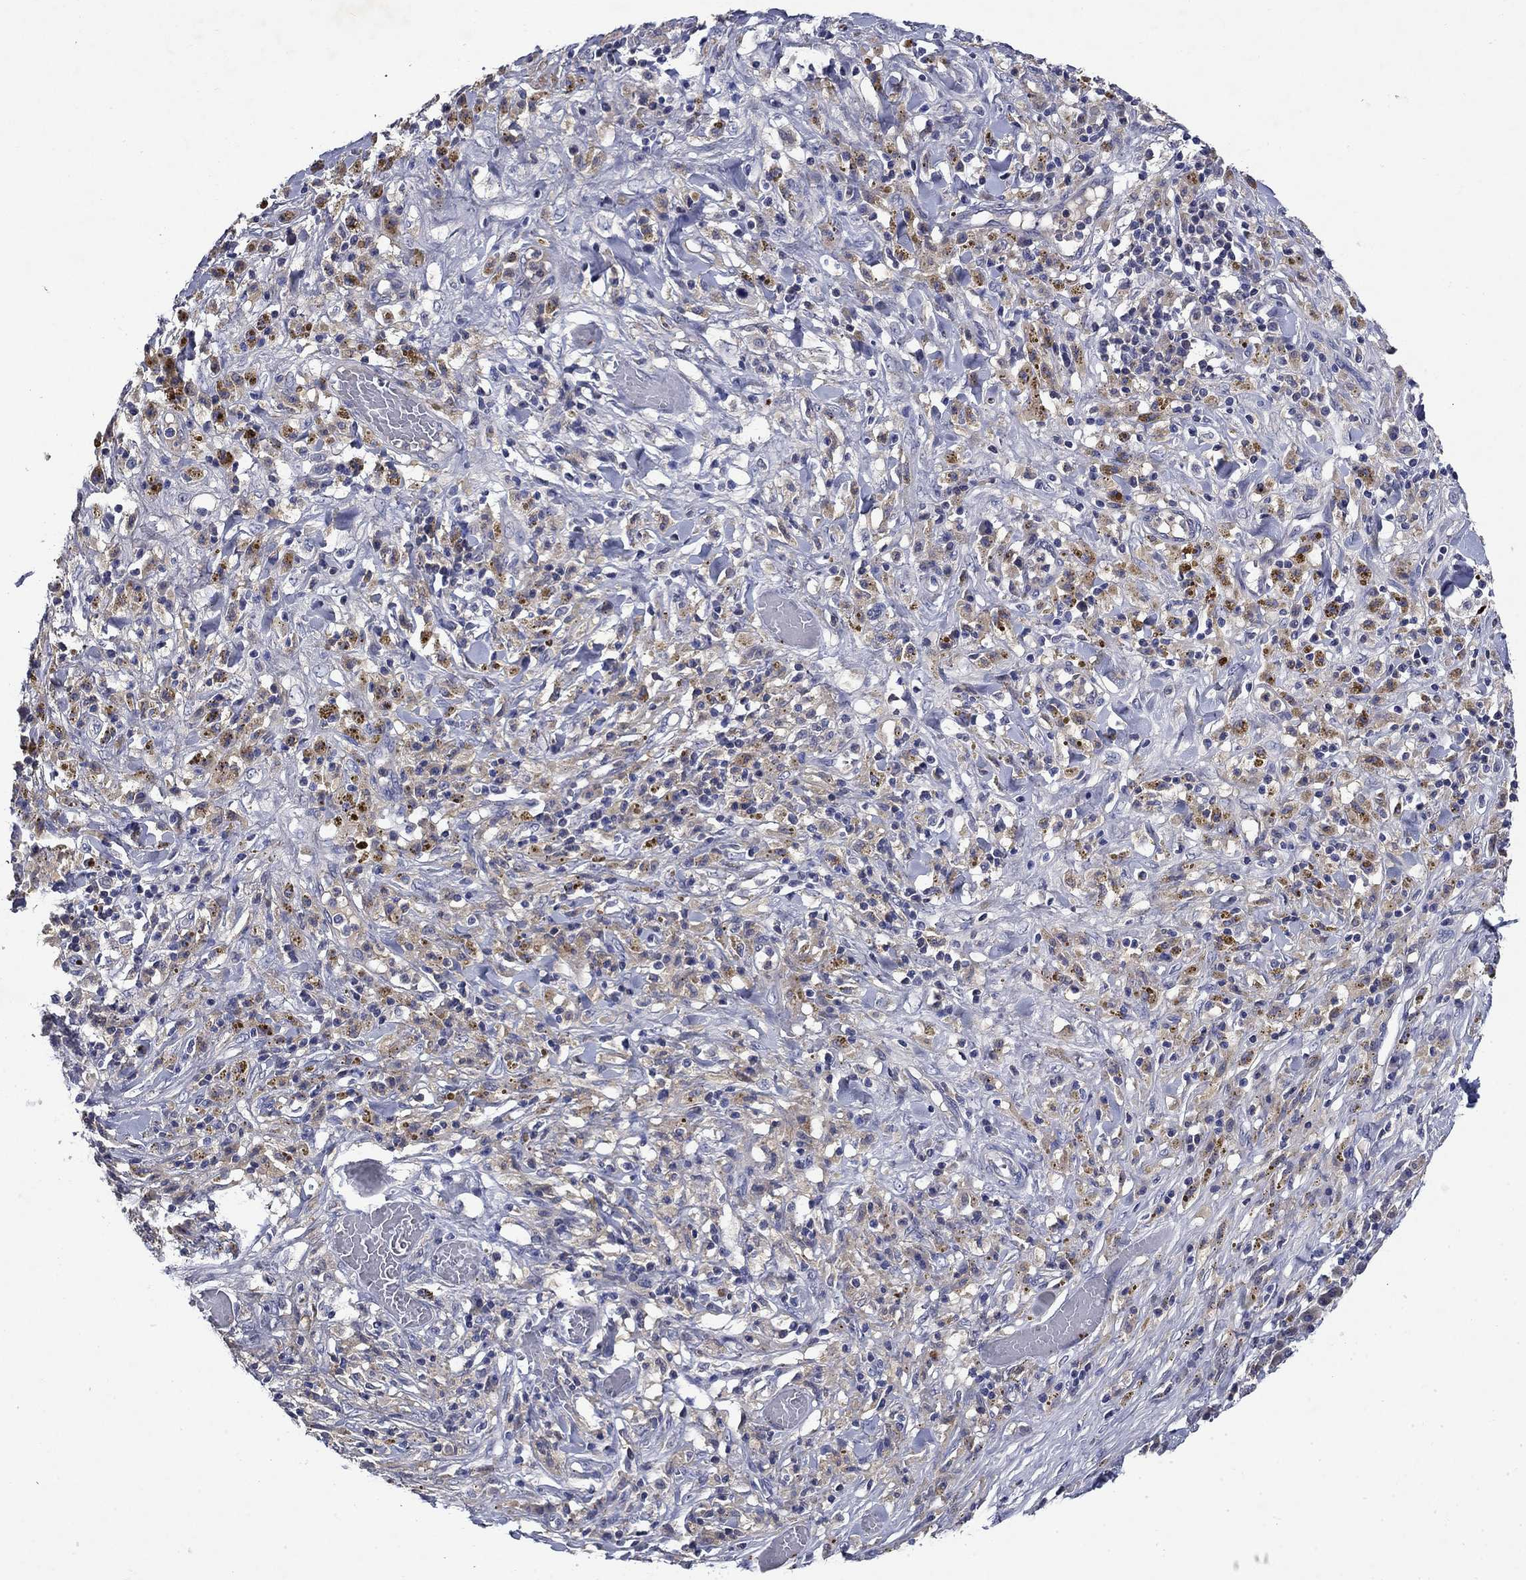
{"staining": {"intensity": "strong", "quantity": "<25%", "location": "cytoplasmic/membranous"}, "tissue": "melanoma", "cell_type": "Tumor cells", "image_type": "cancer", "snomed": [{"axis": "morphology", "description": "Malignant melanoma, NOS"}, {"axis": "topography", "description": "Skin"}], "caption": "IHC image of human melanoma stained for a protein (brown), which exhibits medium levels of strong cytoplasmic/membranous staining in approximately <25% of tumor cells.", "gene": "STAB2", "patient": {"sex": "female", "age": 91}}